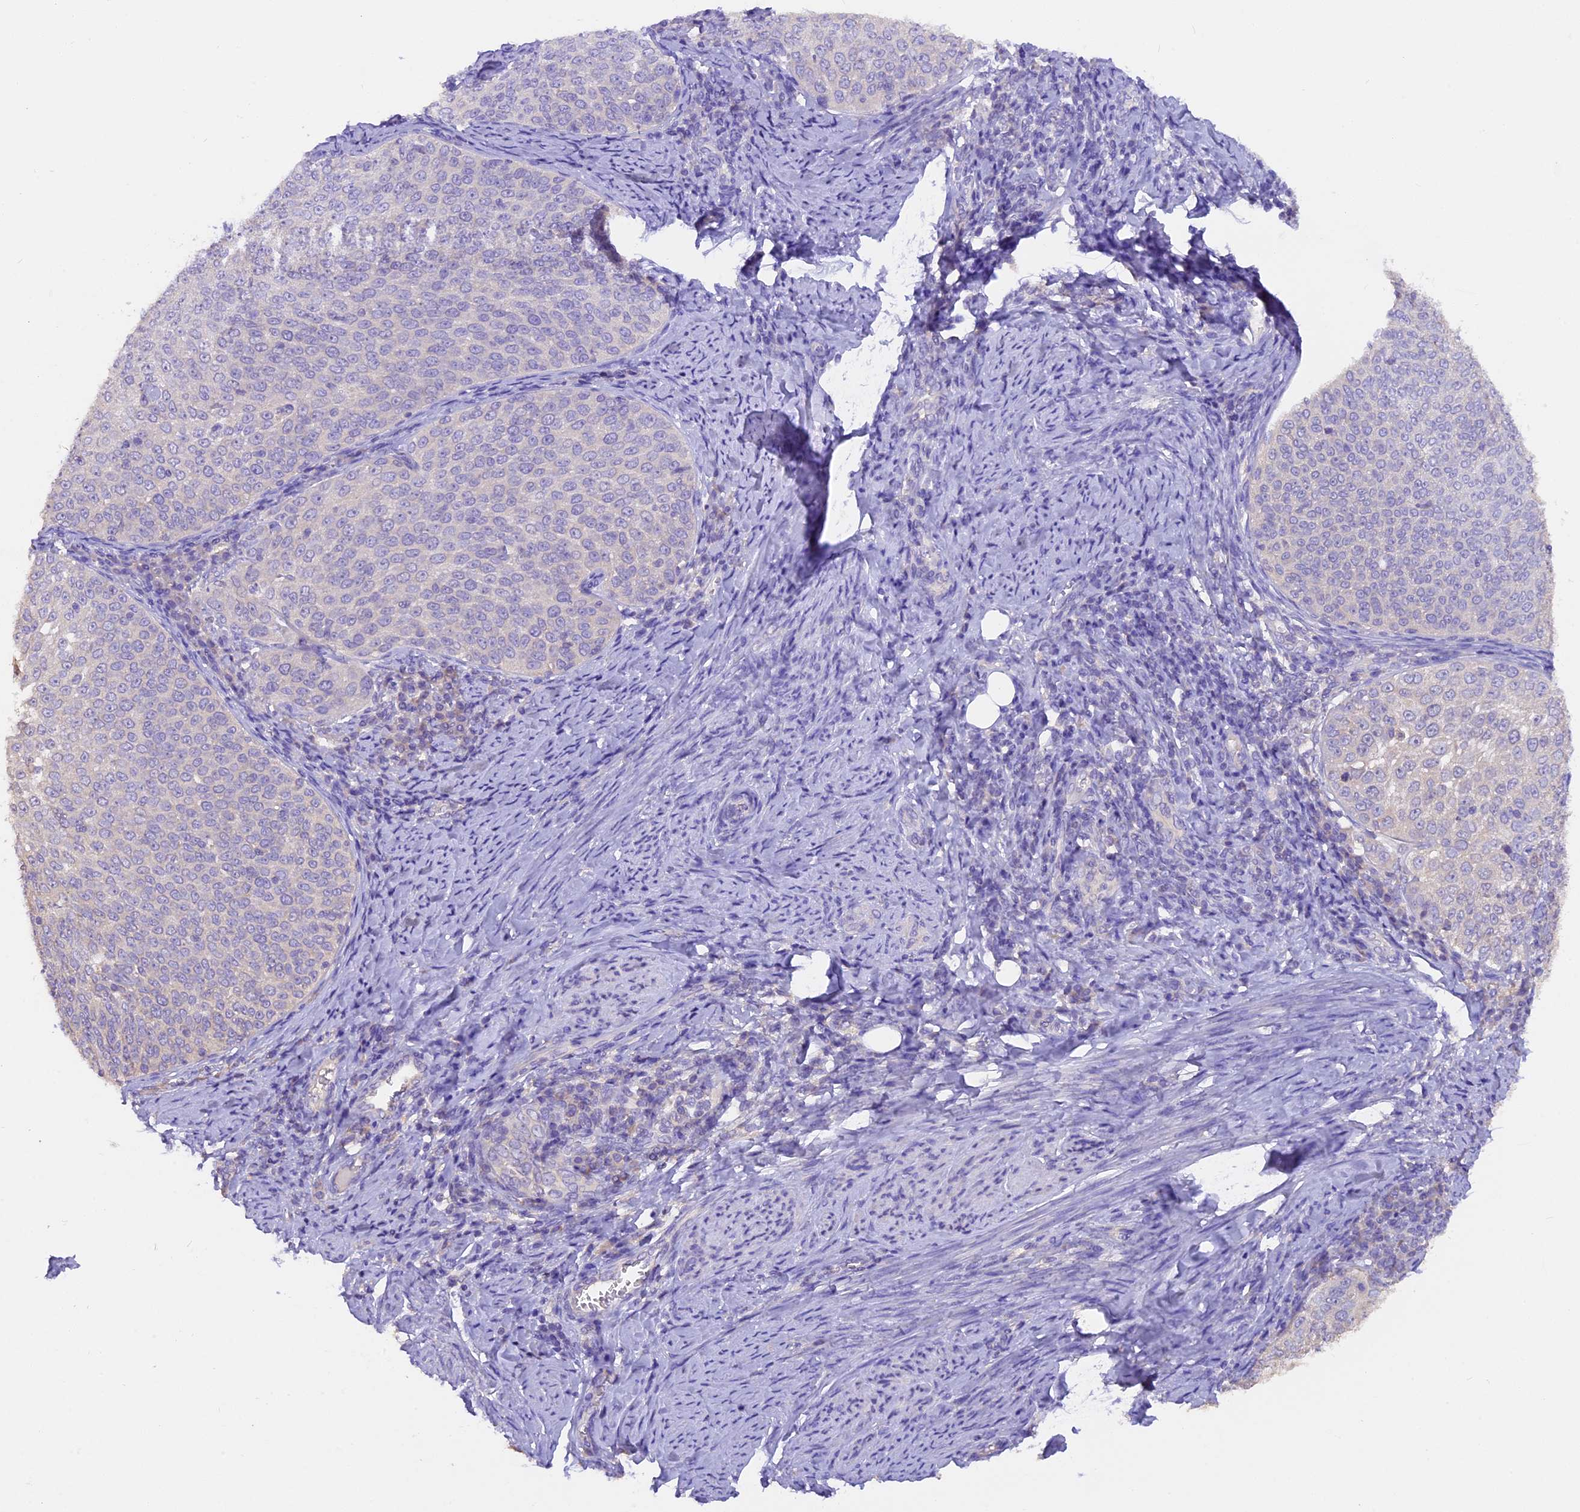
{"staining": {"intensity": "negative", "quantity": "none", "location": "none"}, "tissue": "cervical cancer", "cell_type": "Tumor cells", "image_type": "cancer", "snomed": [{"axis": "morphology", "description": "Squamous cell carcinoma, NOS"}, {"axis": "topography", "description": "Cervix"}], "caption": "Immunohistochemistry (IHC) photomicrograph of neoplastic tissue: cervical squamous cell carcinoma stained with DAB (3,3'-diaminobenzidine) displays no significant protein expression in tumor cells.", "gene": "AP3B2", "patient": {"sex": "female", "age": 57}}